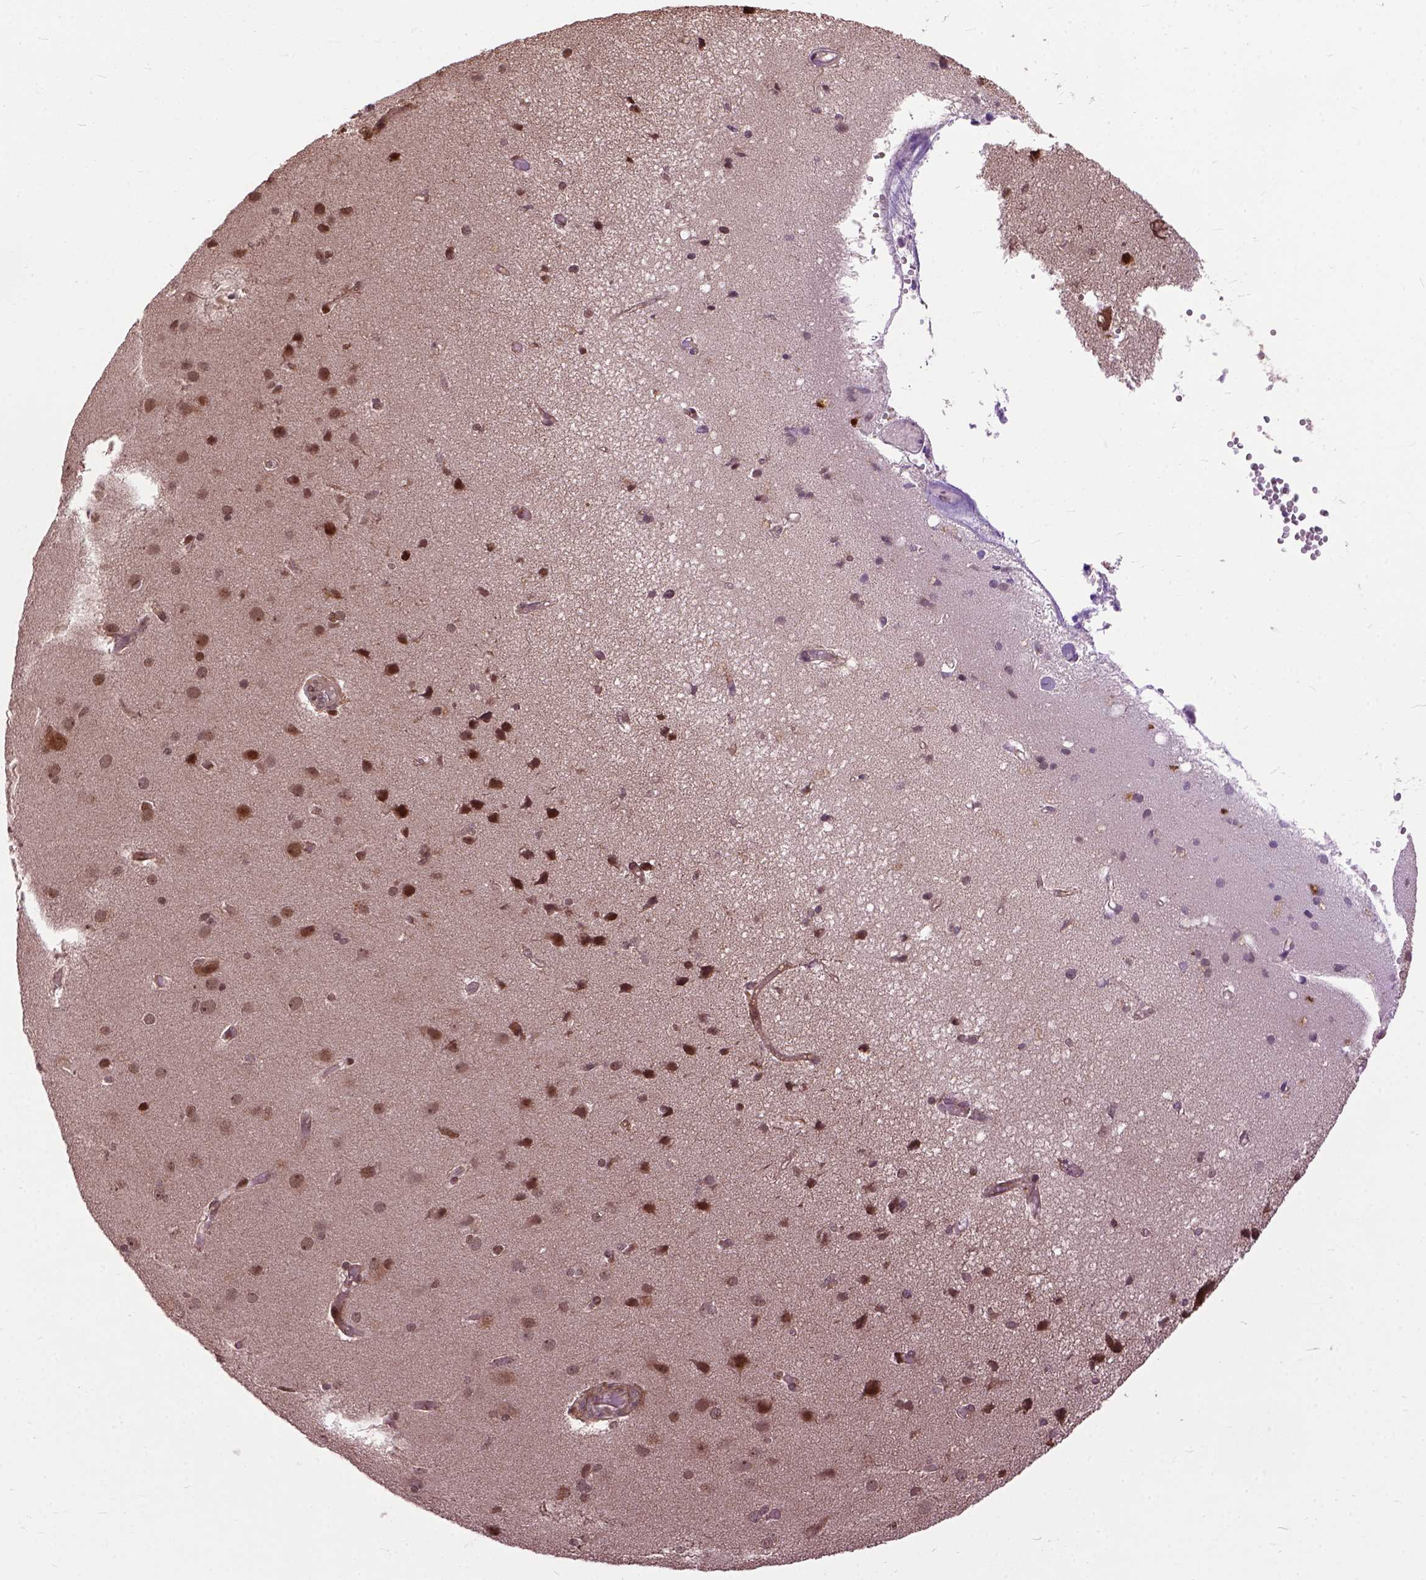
{"staining": {"intensity": "moderate", "quantity": ">75%", "location": "nuclear"}, "tissue": "cerebral cortex", "cell_type": "Endothelial cells", "image_type": "normal", "snomed": [{"axis": "morphology", "description": "Normal tissue, NOS"}, {"axis": "morphology", "description": "Glioma, malignant, High grade"}, {"axis": "topography", "description": "Cerebral cortex"}], "caption": "Protein expression analysis of benign cerebral cortex shows moderate nuclear expression in approximately >75% of endothelial cells. The protein is shown in brown color, while the nuclei are stained blue.", "gene": "ZNF630", "patient": {"sex": "male", "age": 71}}